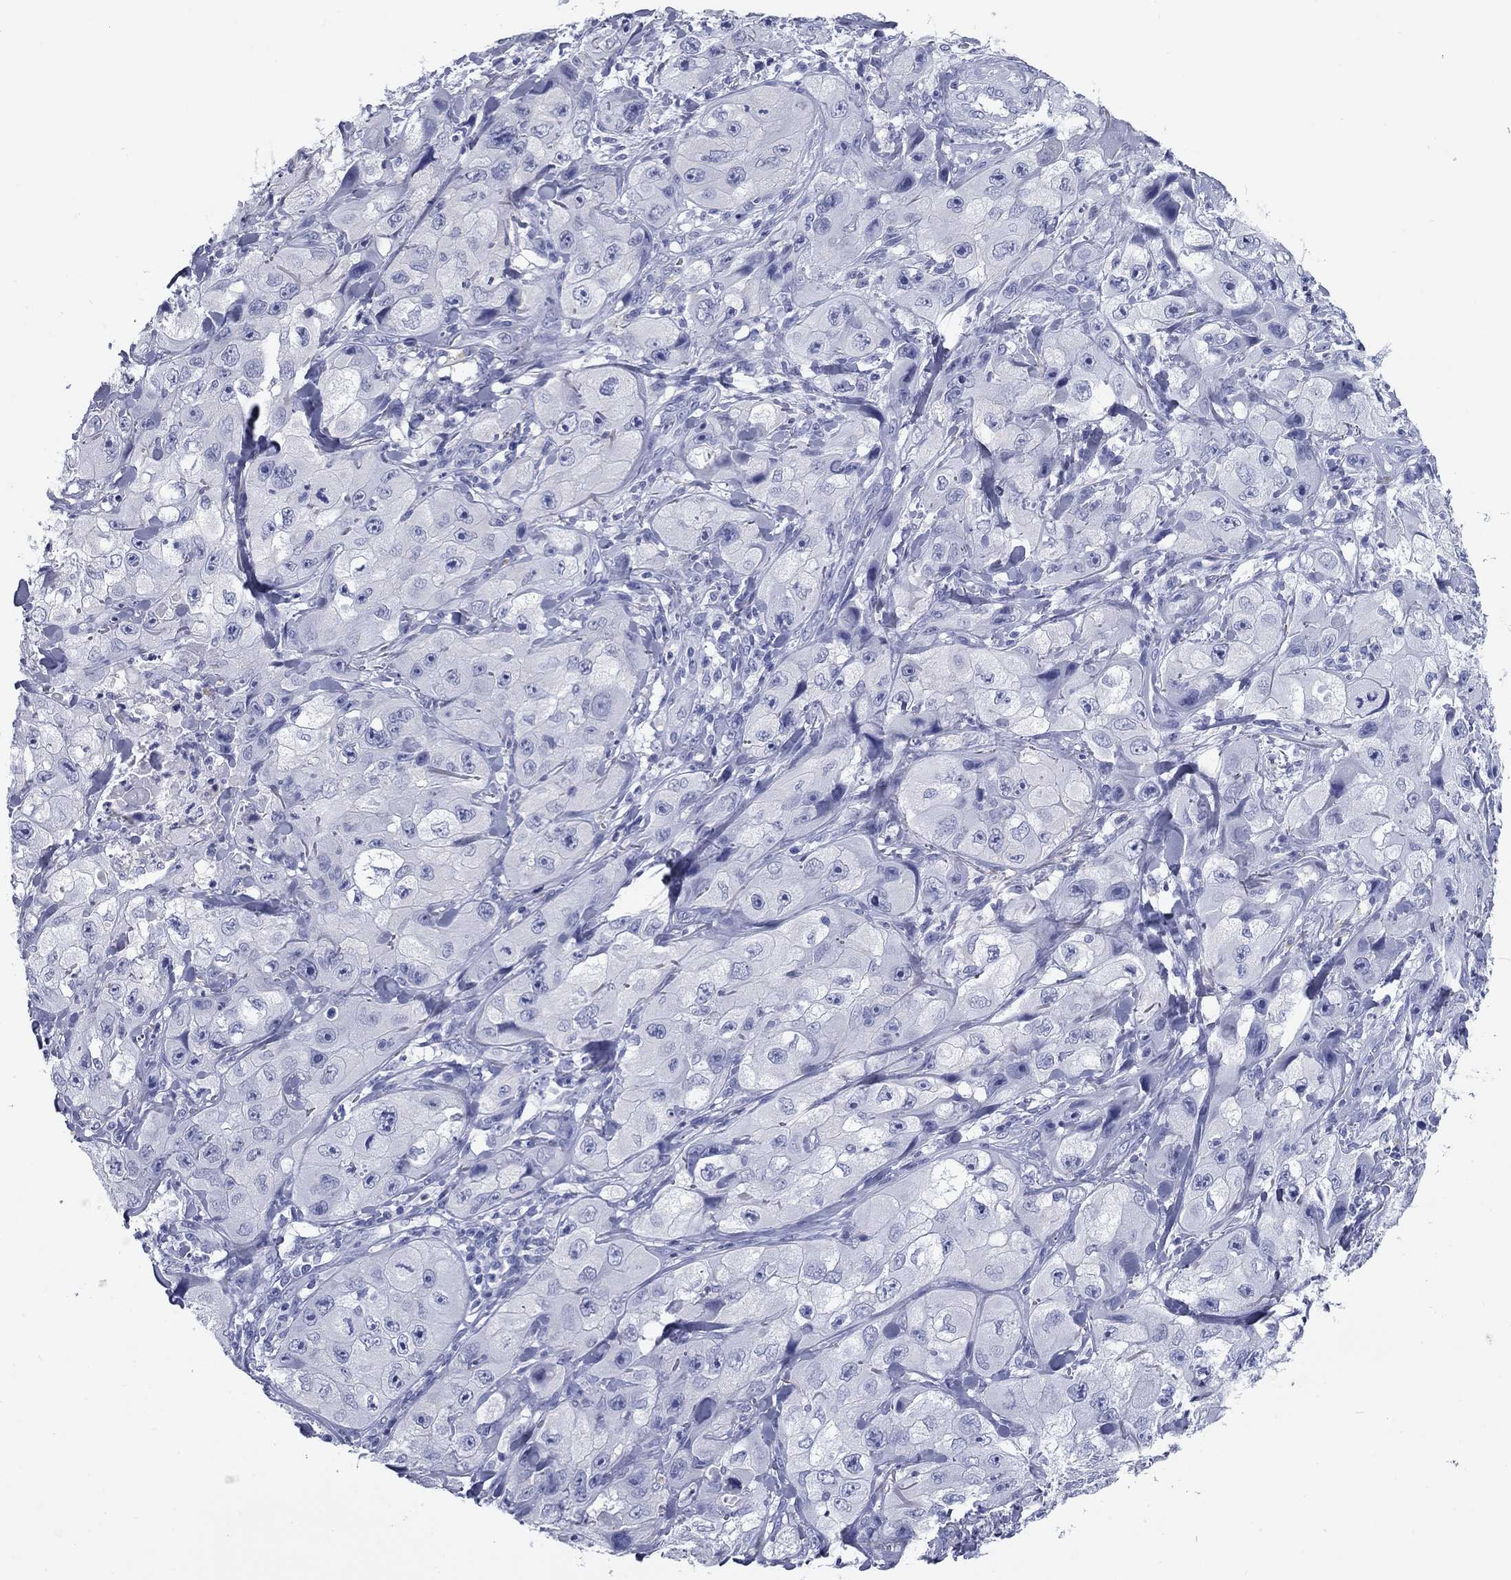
{"staining": {"intensity": "negative", "quantity": "none", "location": "none"}, "tissue": "skin cancer", "cell_type": "Tumor cells", "image_type": "cancer", "snomed": [{"axis": "morphology", "description": "Squamous cell carcinoma, NOS"}, {"axis": "topography", "description": "Skin"}, {"axis": "topography", "description": "Subcutis"}], "caption": "This is a micrograph of immunohistochemistry staining of skin cancer (squamous cell carcinoma), which shows no staining in tumor cells.", "gene": "NPPA", "patient": {"sex": "male", "age": 73}}